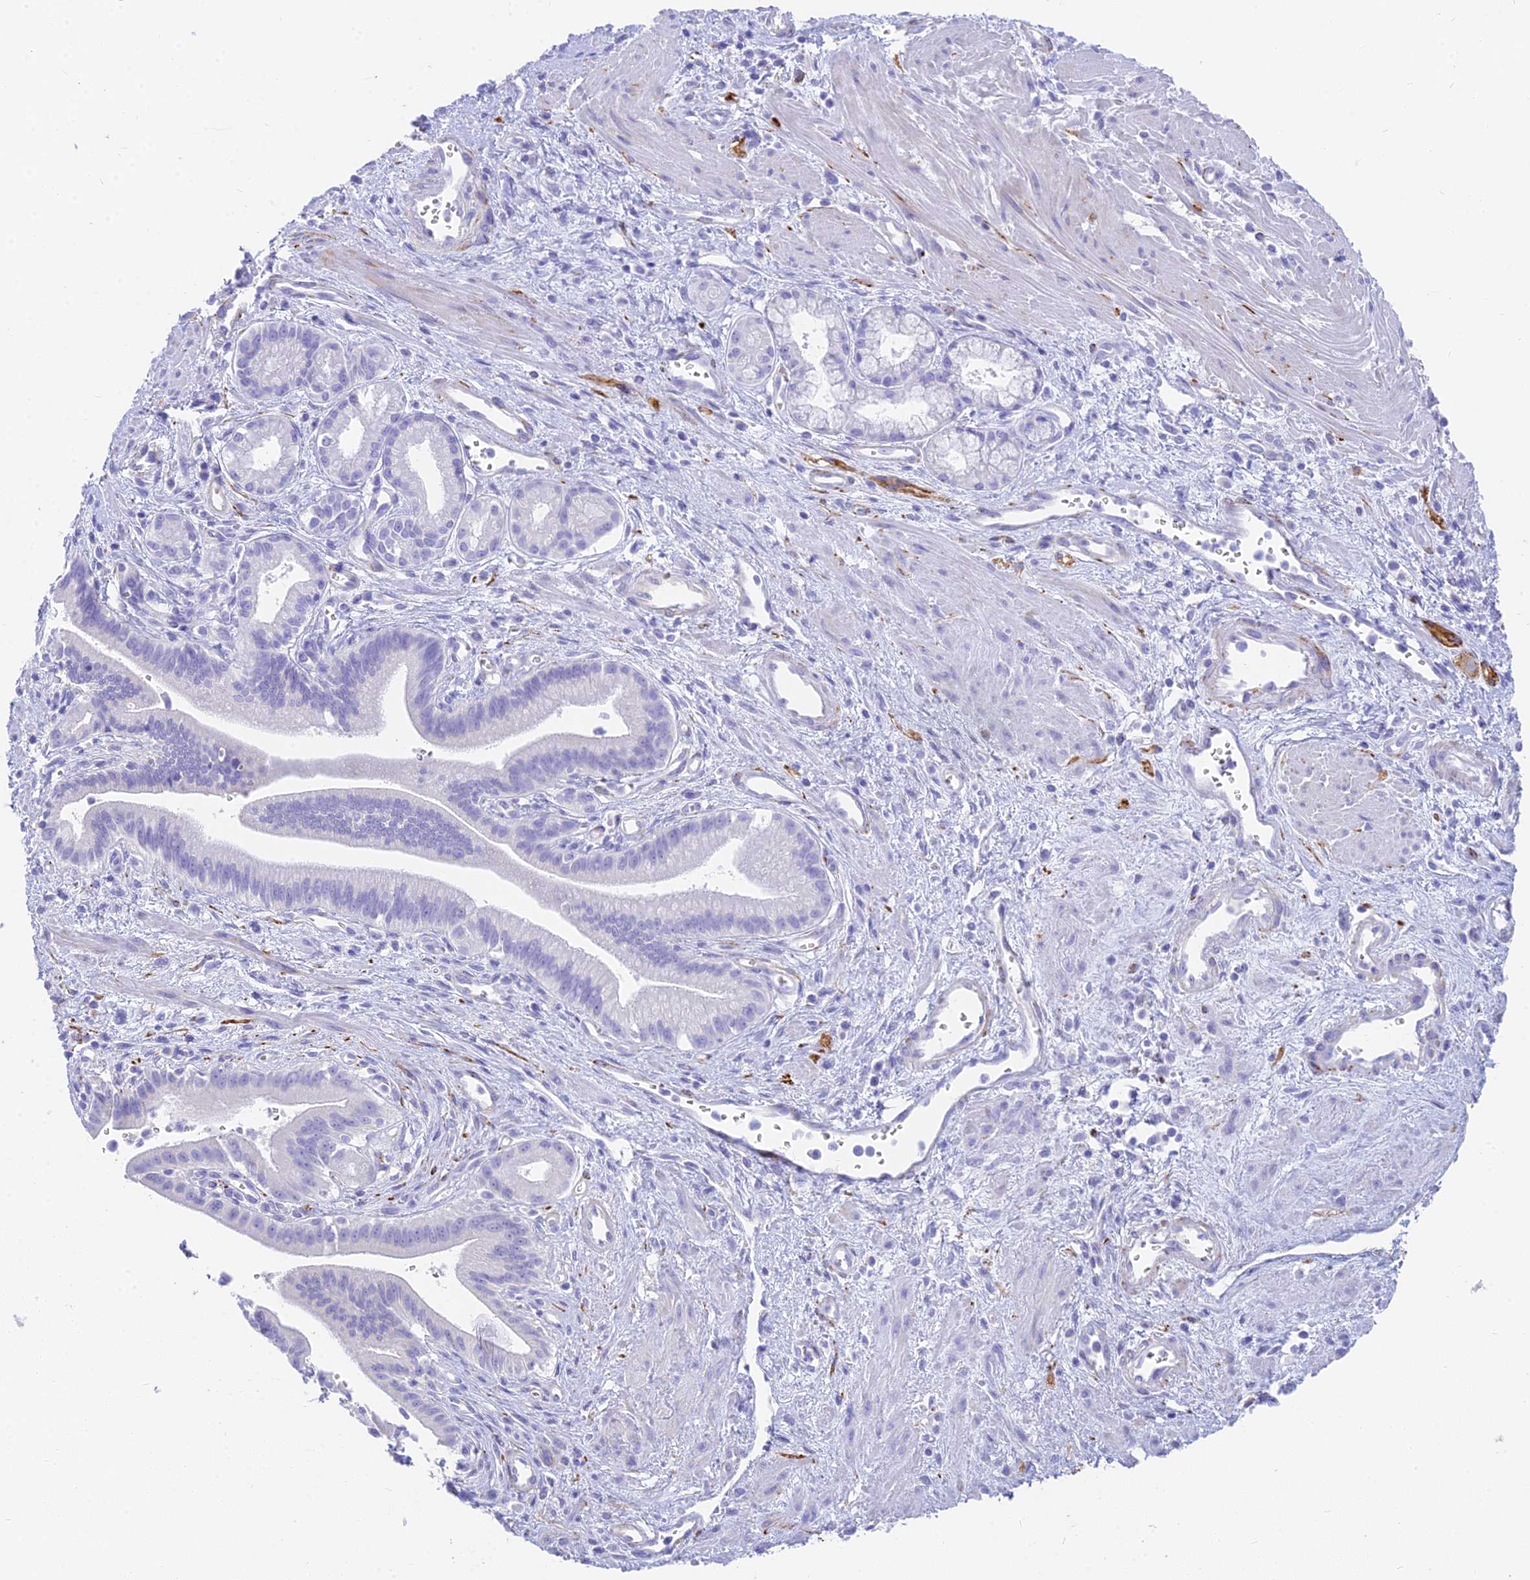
{"staining": {"intensity": "negative", "quantity": "none", "location": "none"}, "tissue": "pancreatic cancer", "cell_type": "Tumor cells", "image_type": "cancer", "snomed": [{"axis": "morphology", "description": "Adenocarcinoma, NOS"}, {"axis": "topography", "description": "Pancreas"}], "caption": "This is an immunohistochemistry histopathology image of pancreatic cancer. There is no positivity in tumor cells.", "gene": "SLC36A2", "patient": {"sex": "male", "age": 78}}